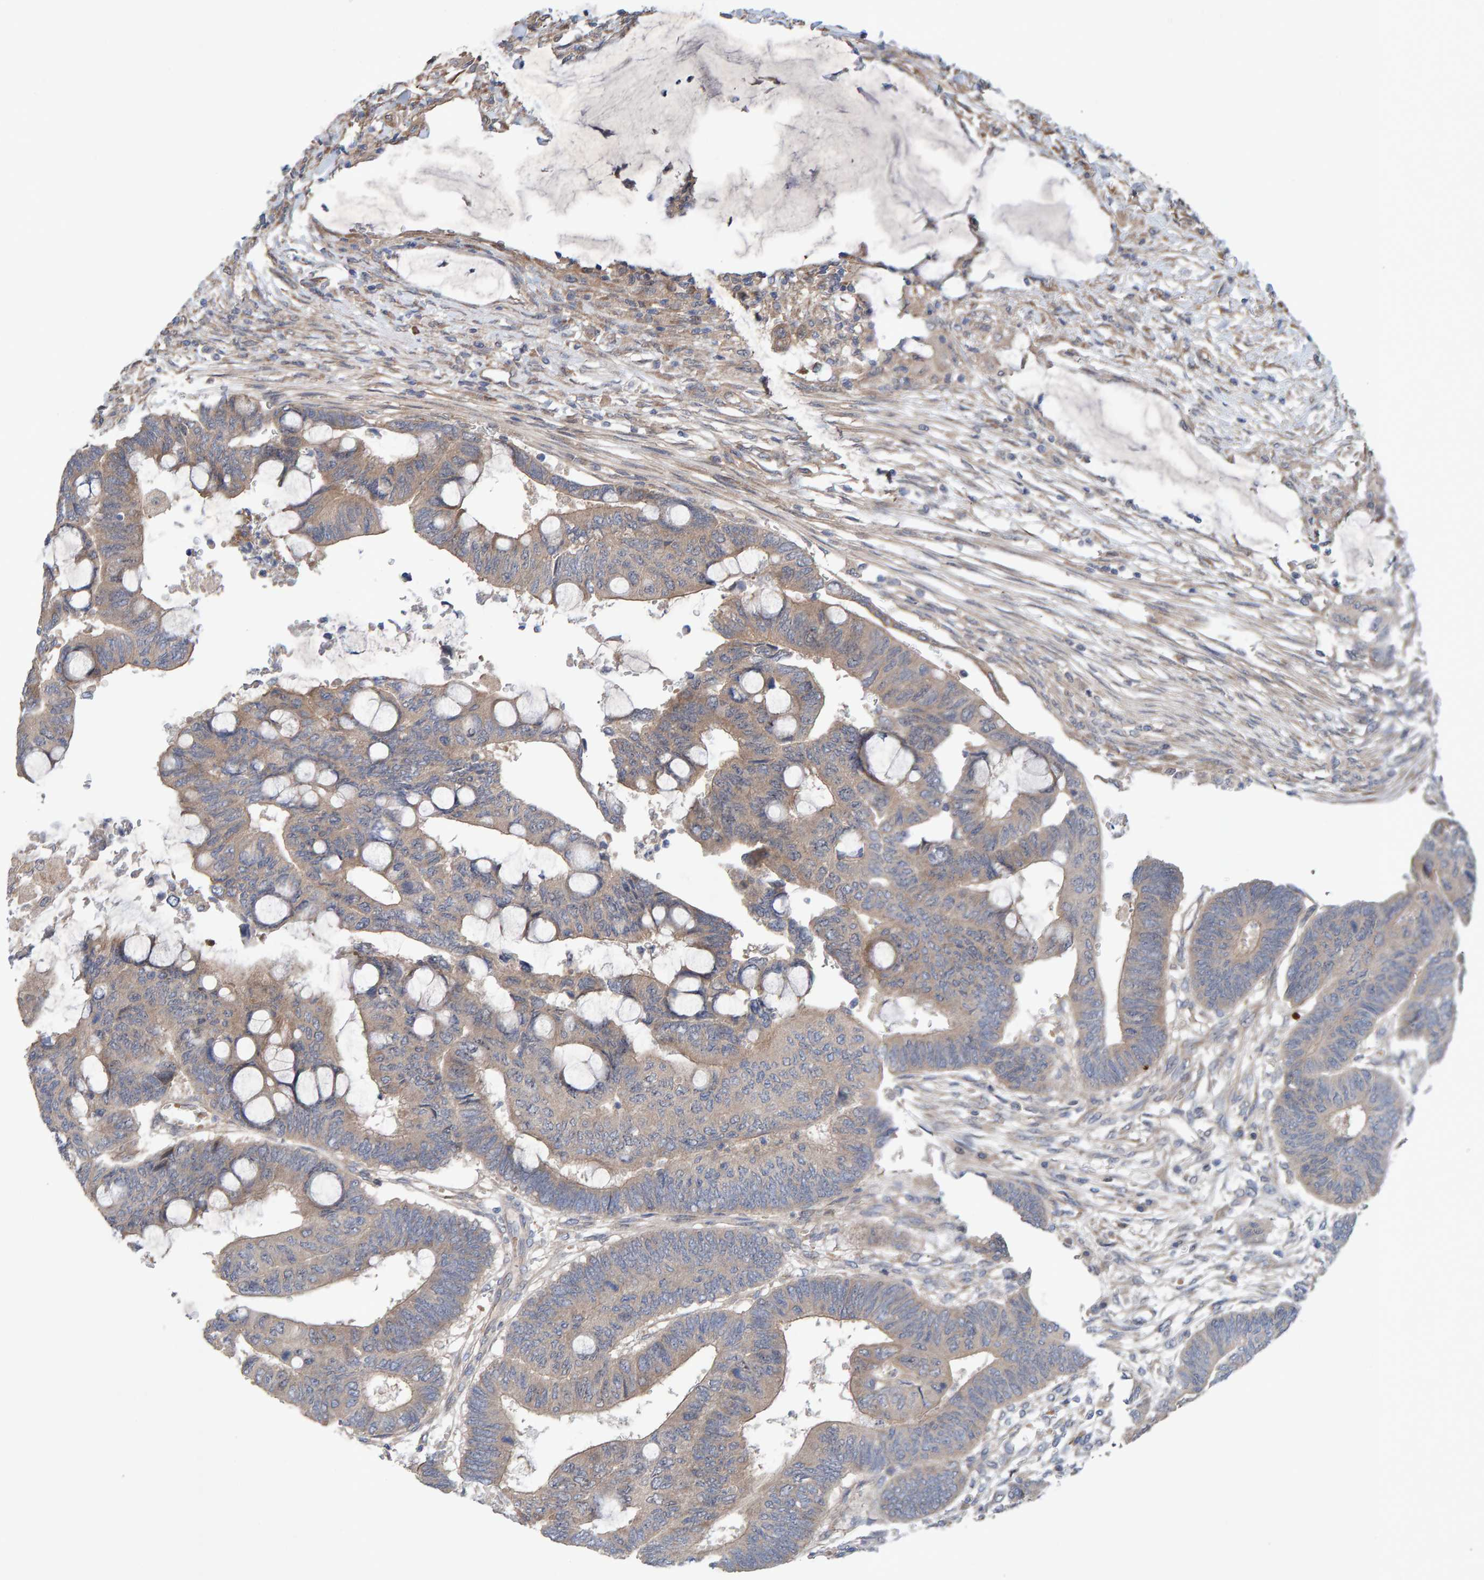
{"staining": {"intensity": "weak", "quantity": ">75%", "location": "cytoplasmic/membranous"}, "tissue": "colorectal cancer", "cell_type": "Tumor cells", "image_type": "cancer", "snomed": [{"axis": "morphology", "description": "Normal tissue, NOS"}, {"axis": "morphology", "description": "Adenocarcinoma, NOS"}, {"axis": "topography", "description": "Rectum"}, {"axis": "topography", "description": "Peripheral nerve tissue"}], "caption": "Immunohistochemistry of human colorectal cancer (adenocarcinoma) demonstrates low levels of weak cytoplasmic/membranous staining in about >75% of tumor cells. Nuclei are stained in blue.", "gene": "LRSAM1", "patient": {"sex": "male", "age": 92}}